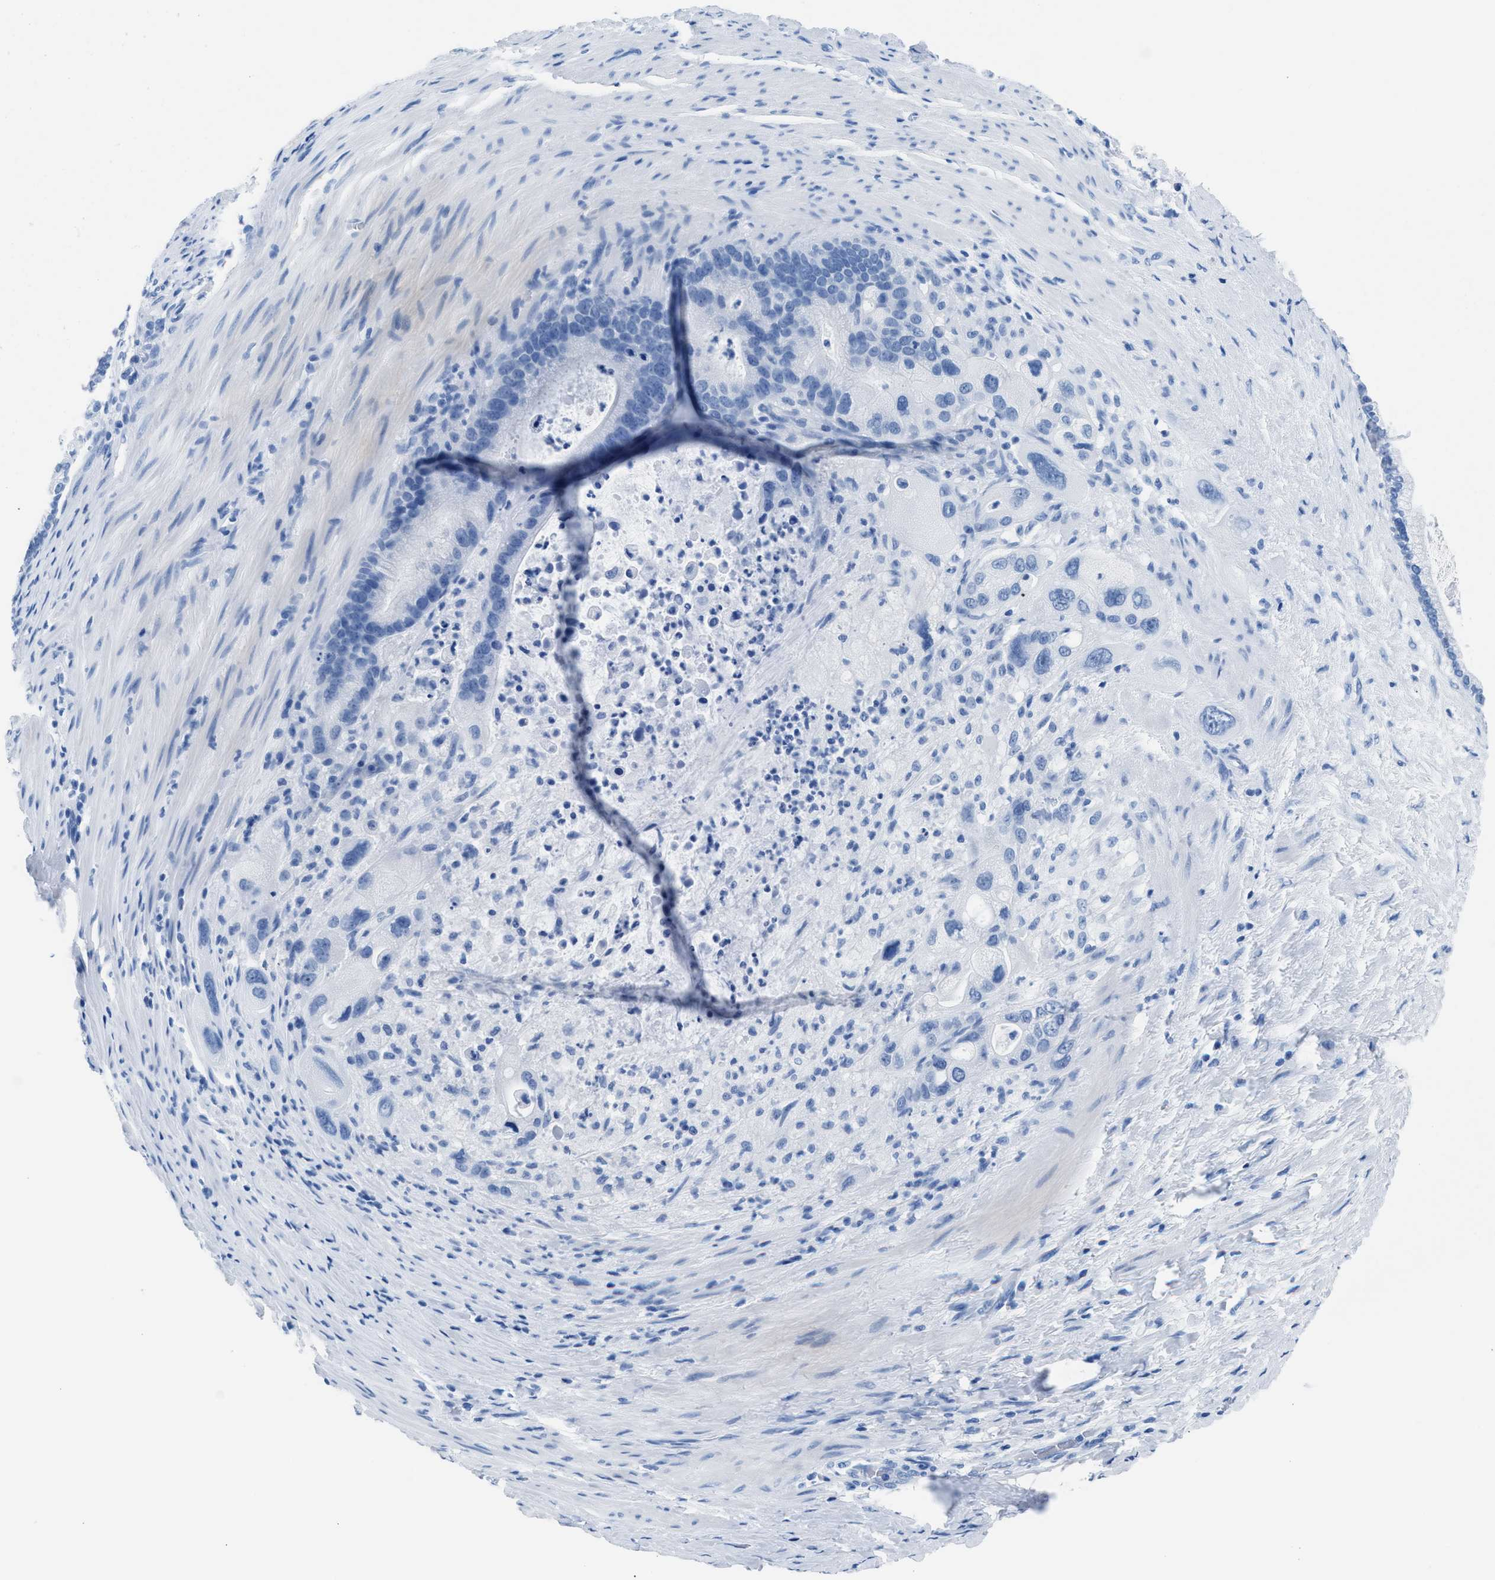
{"staining": {"intensity": "negative", "quantity": "none", "location": "none"}, "tissue": "pancreatic cancer", "cell_type": "Tumor cells", "image_type": "cancer", "snomed": [{"axis": "morphology", "description": "Adenocarcinoma, NOS"}, {"axis": "topography", "description": "Pancreas"}], "caption": "Protein analysis of pancreatic cancer (adenocarcinoma) reveals no significant positivity in tumor cells.", "gene": "CPS1", "patient": {"sex": "male", "age": 69}}